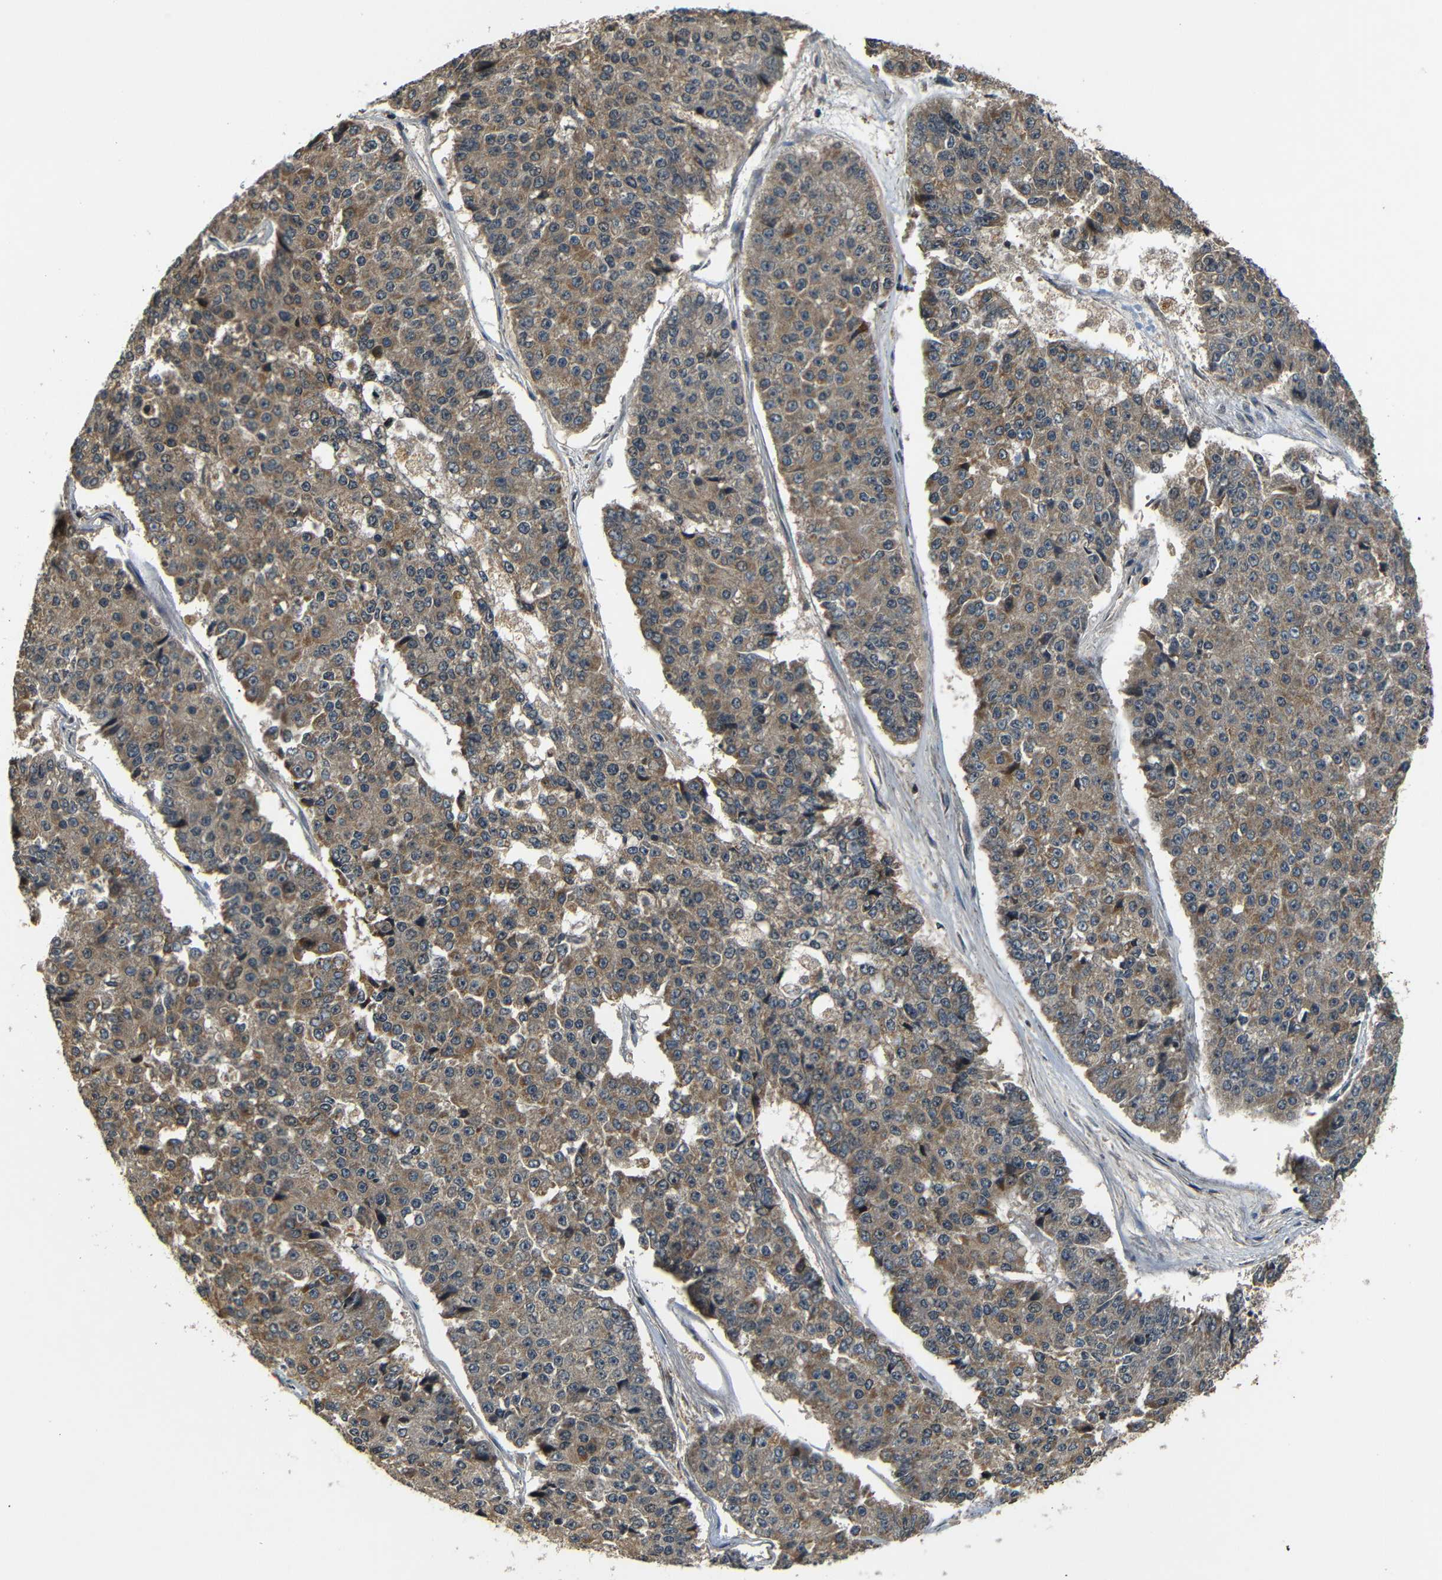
{"staining": {"intensity": "moderate", "quantity": "25%-75%", "location": "cytoplasmic/membranous"}, "tissue": "pancreatic cancer", "cell_type": "Tumor cells", "image_type": "cancer", "snomed": [{"axis": "morphology", "description": "Adenocarcinoma, NOS"}, {"axis": "topography", "description": "Pancreas"}], "caption": "Immunohistochemistry staining of pancreatic adenocarcinoma, which exhibits medium levels of moderate cytoplasmic/membranous staining in approximately 25%-75% of tumor cells indicating moderate cytoplasmic/membranous protein positivity. The staining was performed using DAB (3,3'-diaminobenzidine) (brown) for protein detection and nuclei were counterstained in hematoxylin (blue).", "gene": "TANK", "patient": {"sex": "male", "age": 50}}